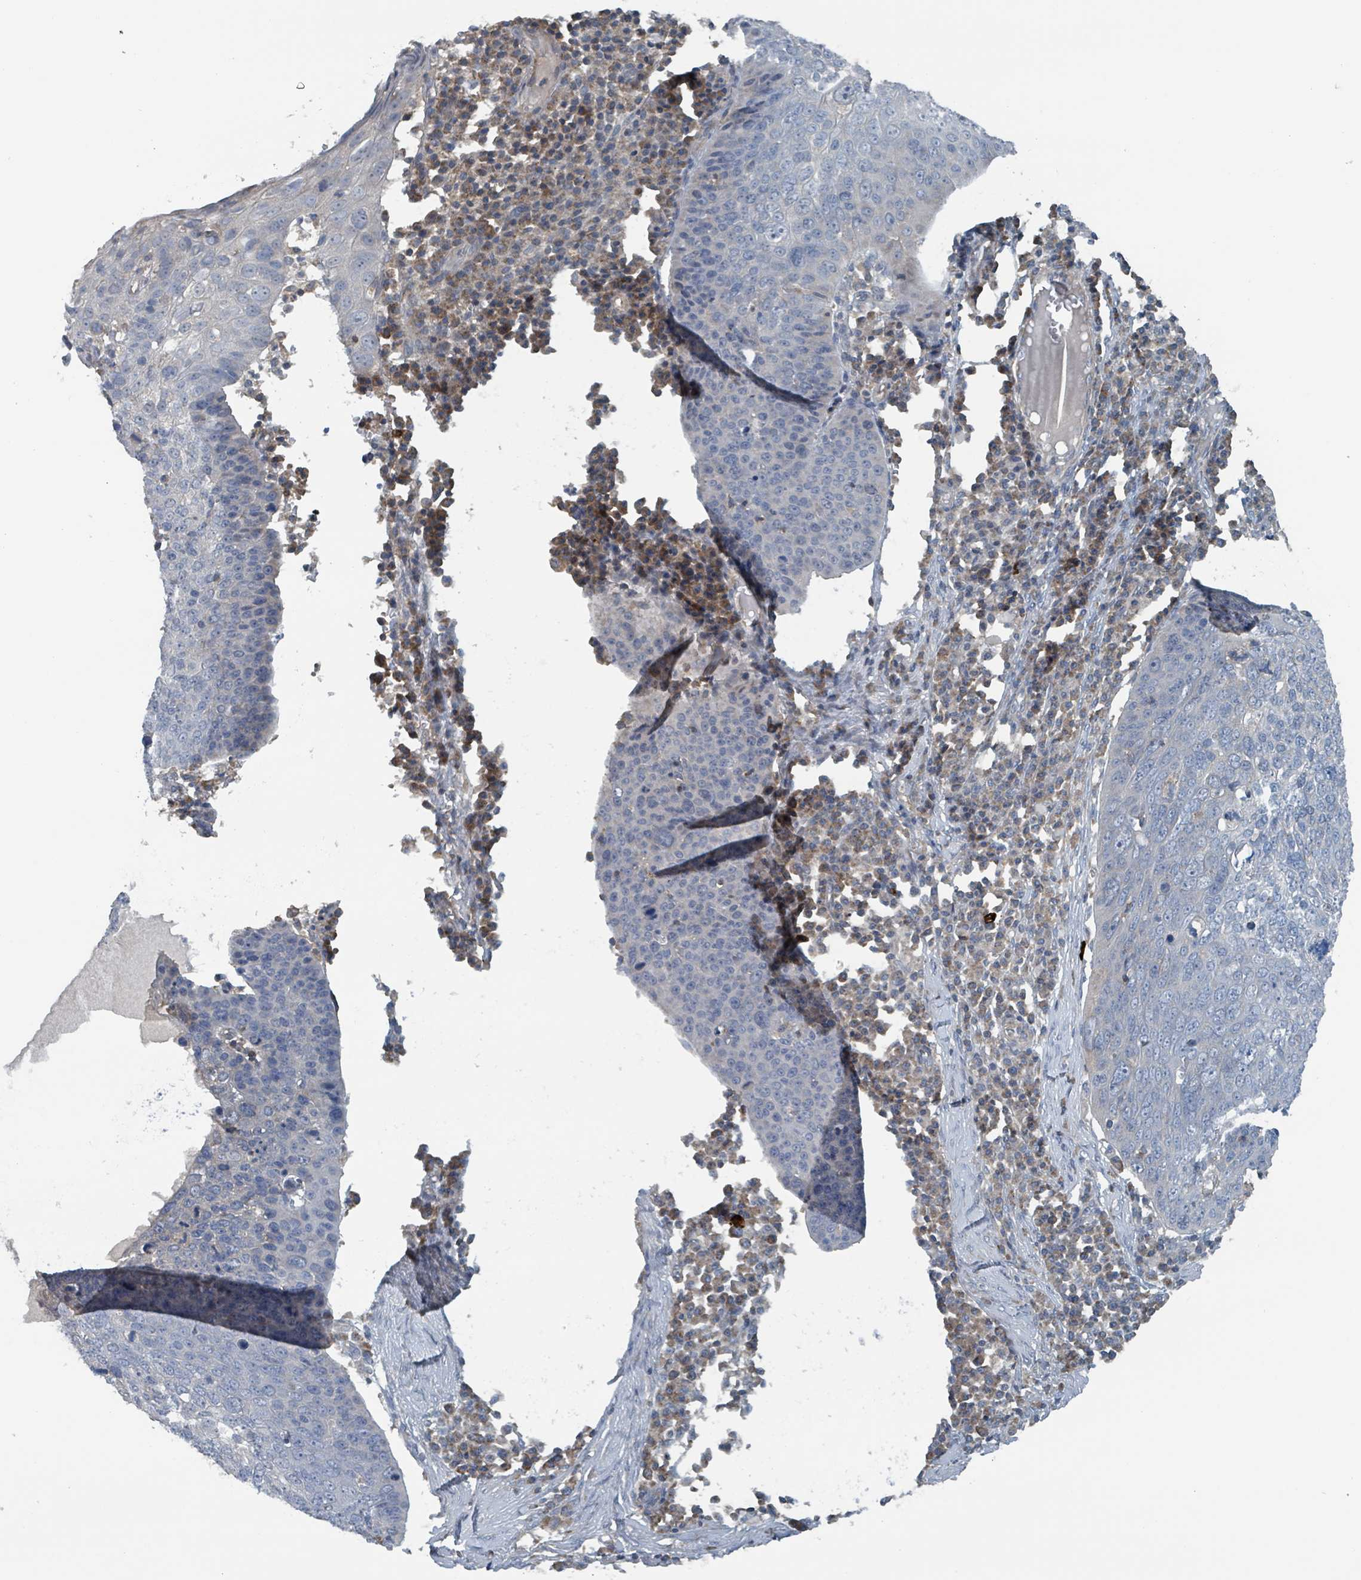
{"staining": {"intensity": "negative", "quantity": "none", "location": "none"}, "tissue": "skin cancer", "cell_type": "Tumor cells", "image_type": "cancer", "snomed": [{"axis": "morphology", "description": "Squamous cell carcinoma, NOS"}, {"axis": "topography", "description": "Skin"}], "caption": "Immunohistochemistry of skin cancer reveals no positivity in tumor cells.", "gene": "ACBD4", "patient": {"sex": "male", "age": 71}}